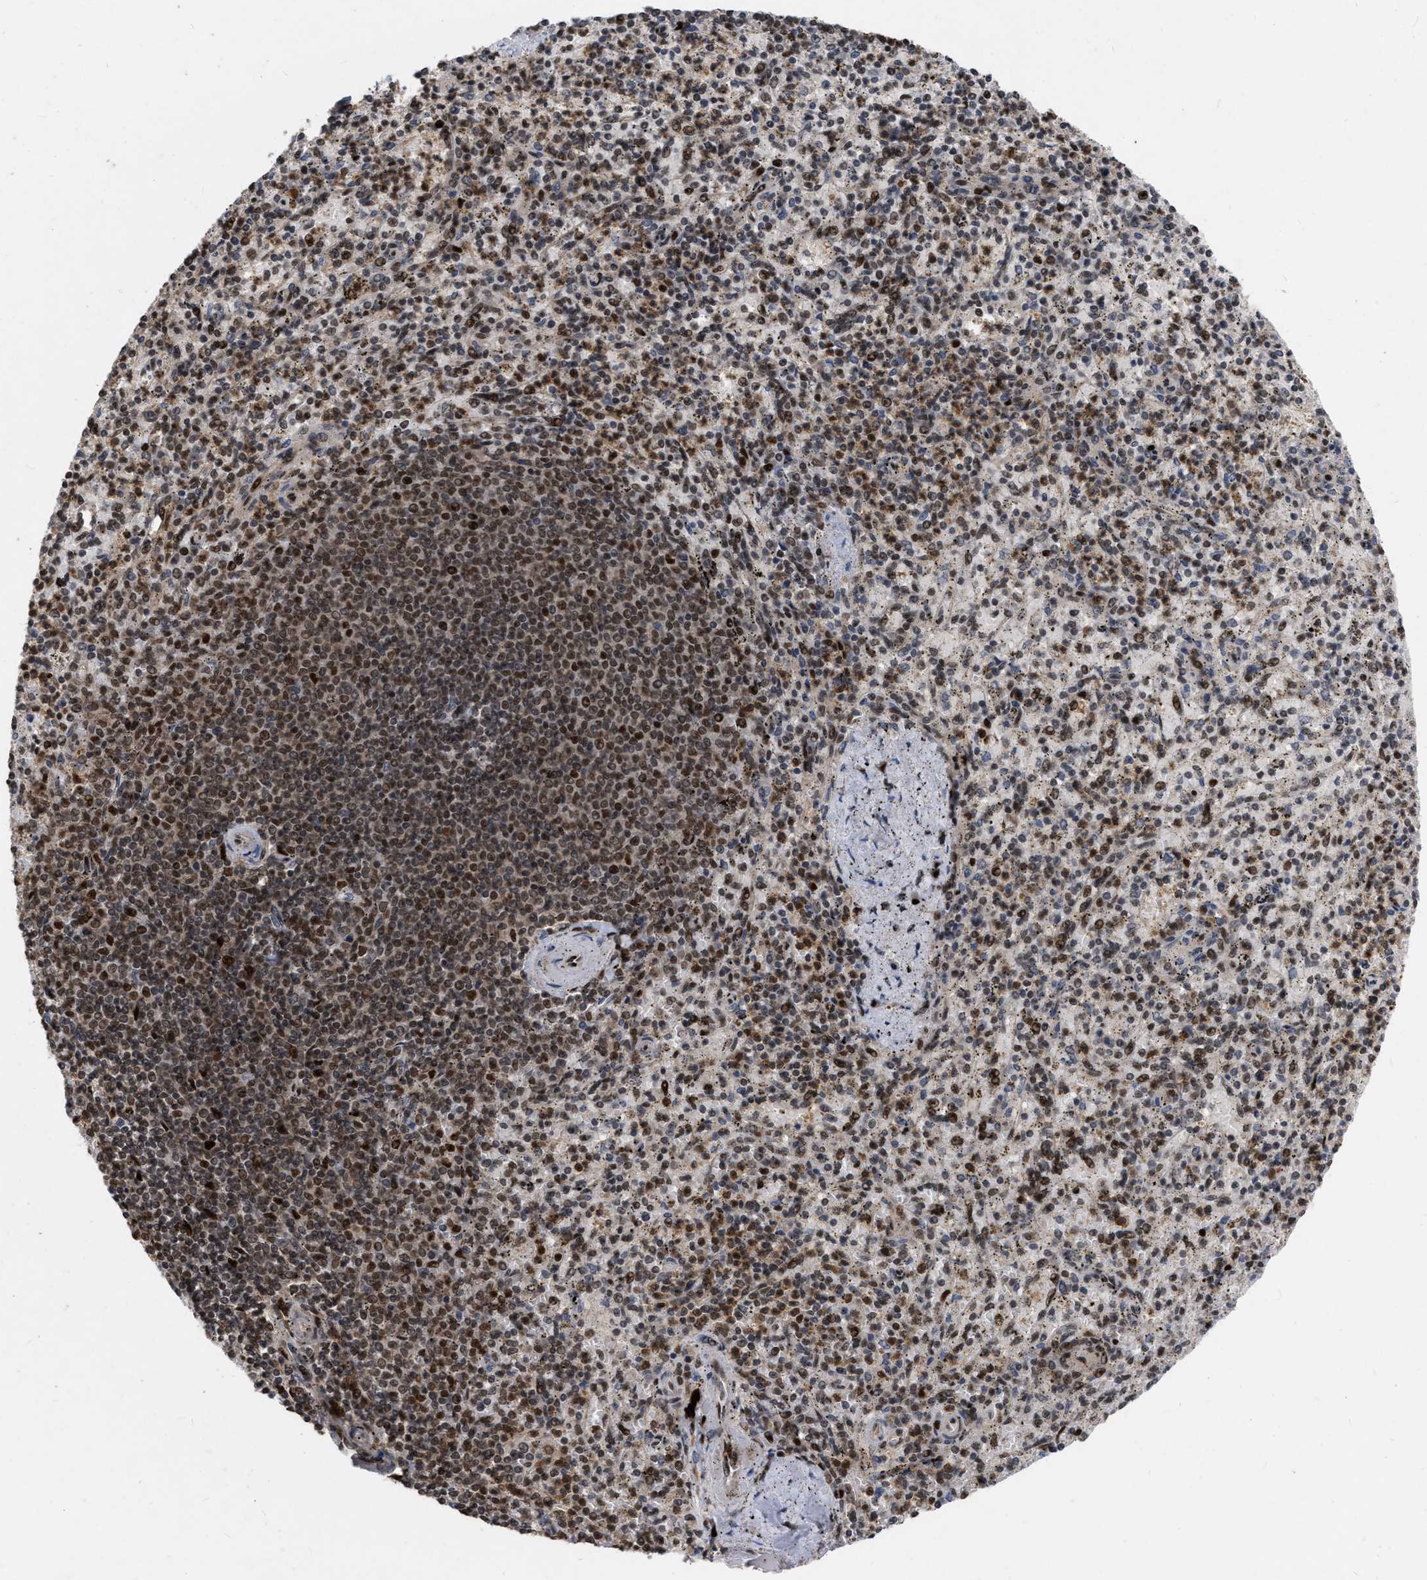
{"staining": {"intensity": "moderate", "quantity": ">75%", "location": "cytoplasmic/membranous,nuclear"}, "tissue": "spleen", "cell_type": "Cells in red pulp", "image_type": "normal", "snomed": [{"axis": "morphology", "description": "Normal tissue, NOS"}, {"axis": "topography", "description": "Spleen"}], "caption": "Immunohistochemical staining of unremarkable human spleen demonstrates >75% levels of moderate cytoplasmic/membranous,nuclear protein expression in approximately >75% of cells in red pulp.", "gene": "MDM4", "patient": {"sex": "male", "age": 72}}